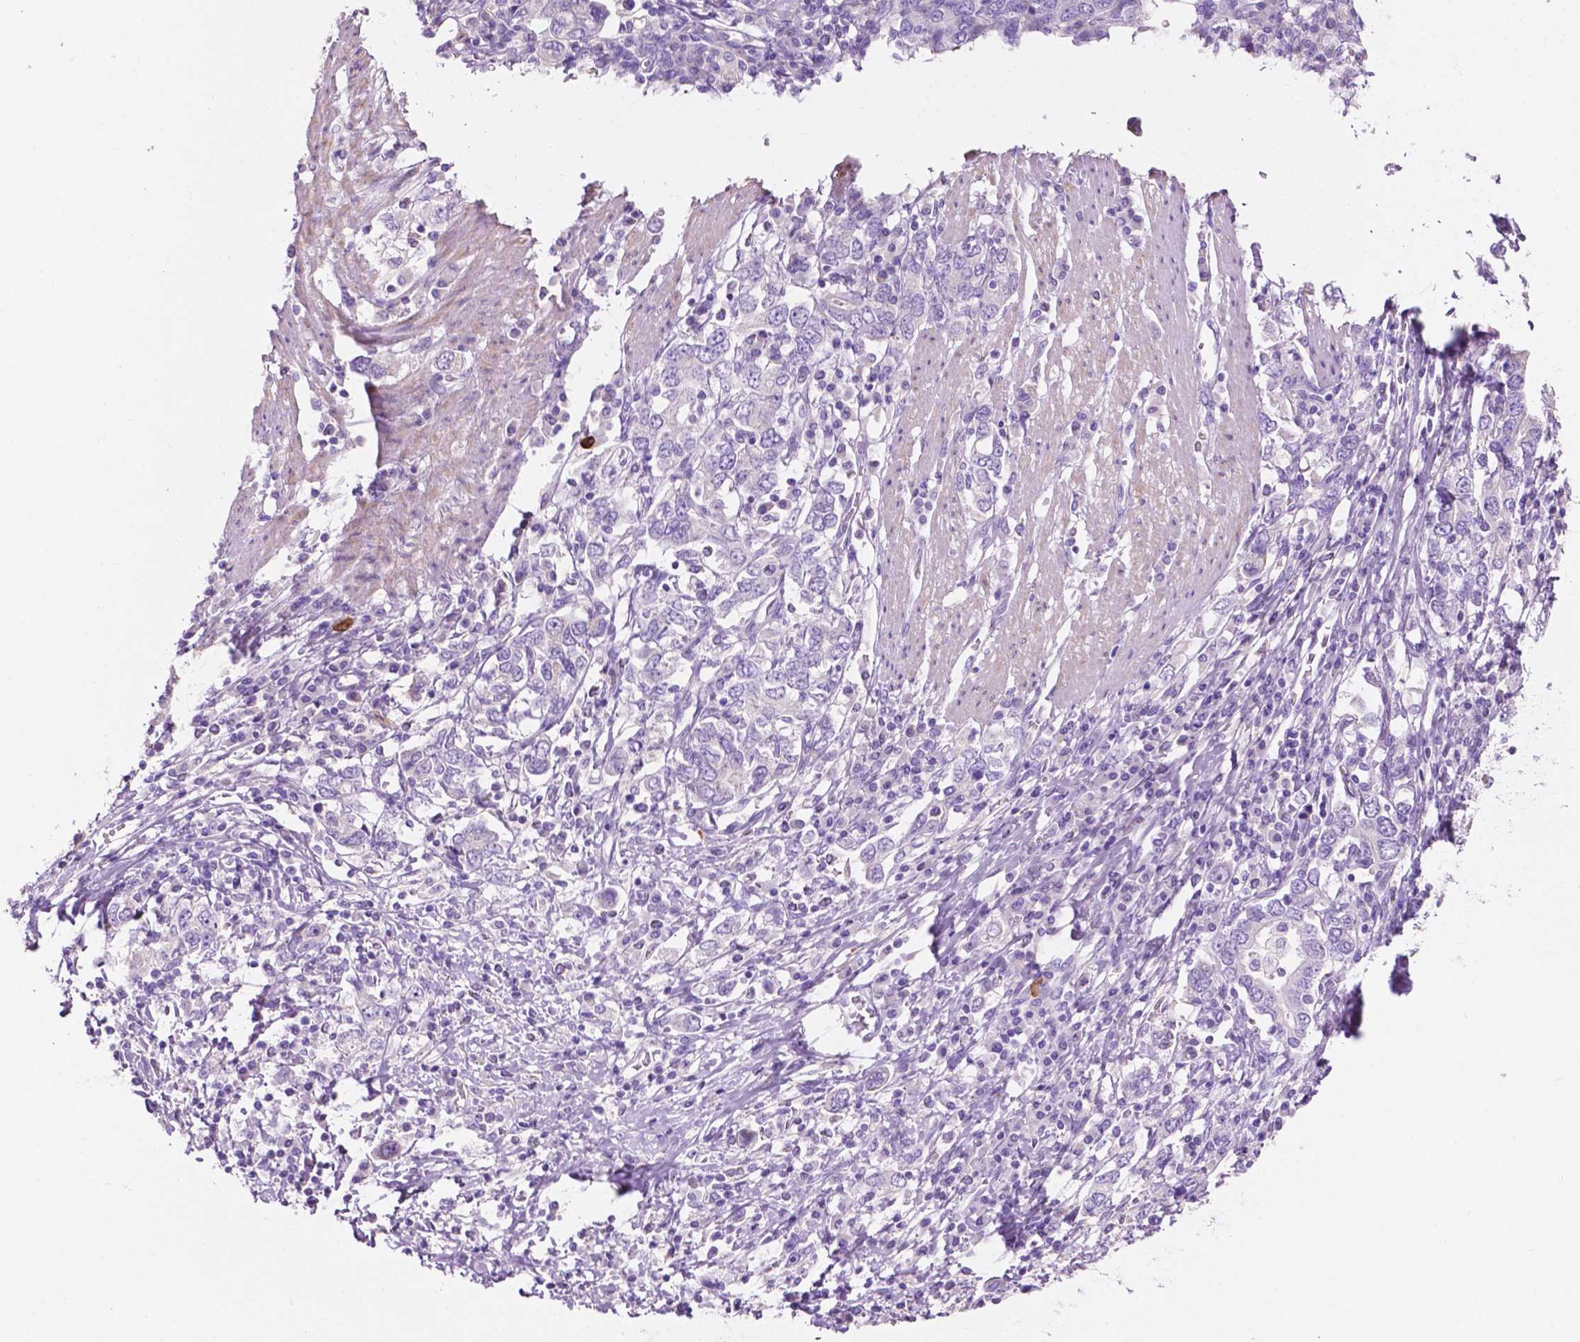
{"staining": {"intensity": "negative", "quantity": "none", "location": "none"}, "tissue": "stomach cancer", "cell_type": "Tumor cells", "image_type": "cancer", "snomed": [{"axis": "morphology", "description": "Adenocarcinoma, NOS"}, {"axis": "topography", "description": "Stomach, upper"}, {"axis": "topography", "description": "Stomach"}], "caption": "This histopathology image is of stomach cancer stained with immunohistochemistry to label a protein in brown with the nuclei are counter-stained blue. There is no positivity in tumor cells. The staining was performed using DAB to visualize the protein expression in brown, while the nuclei were stained in blue with hematoxylin (Magnification: 20x).", "gene": "CLDN17", "patient": {"sex": "male", "age": 62}}